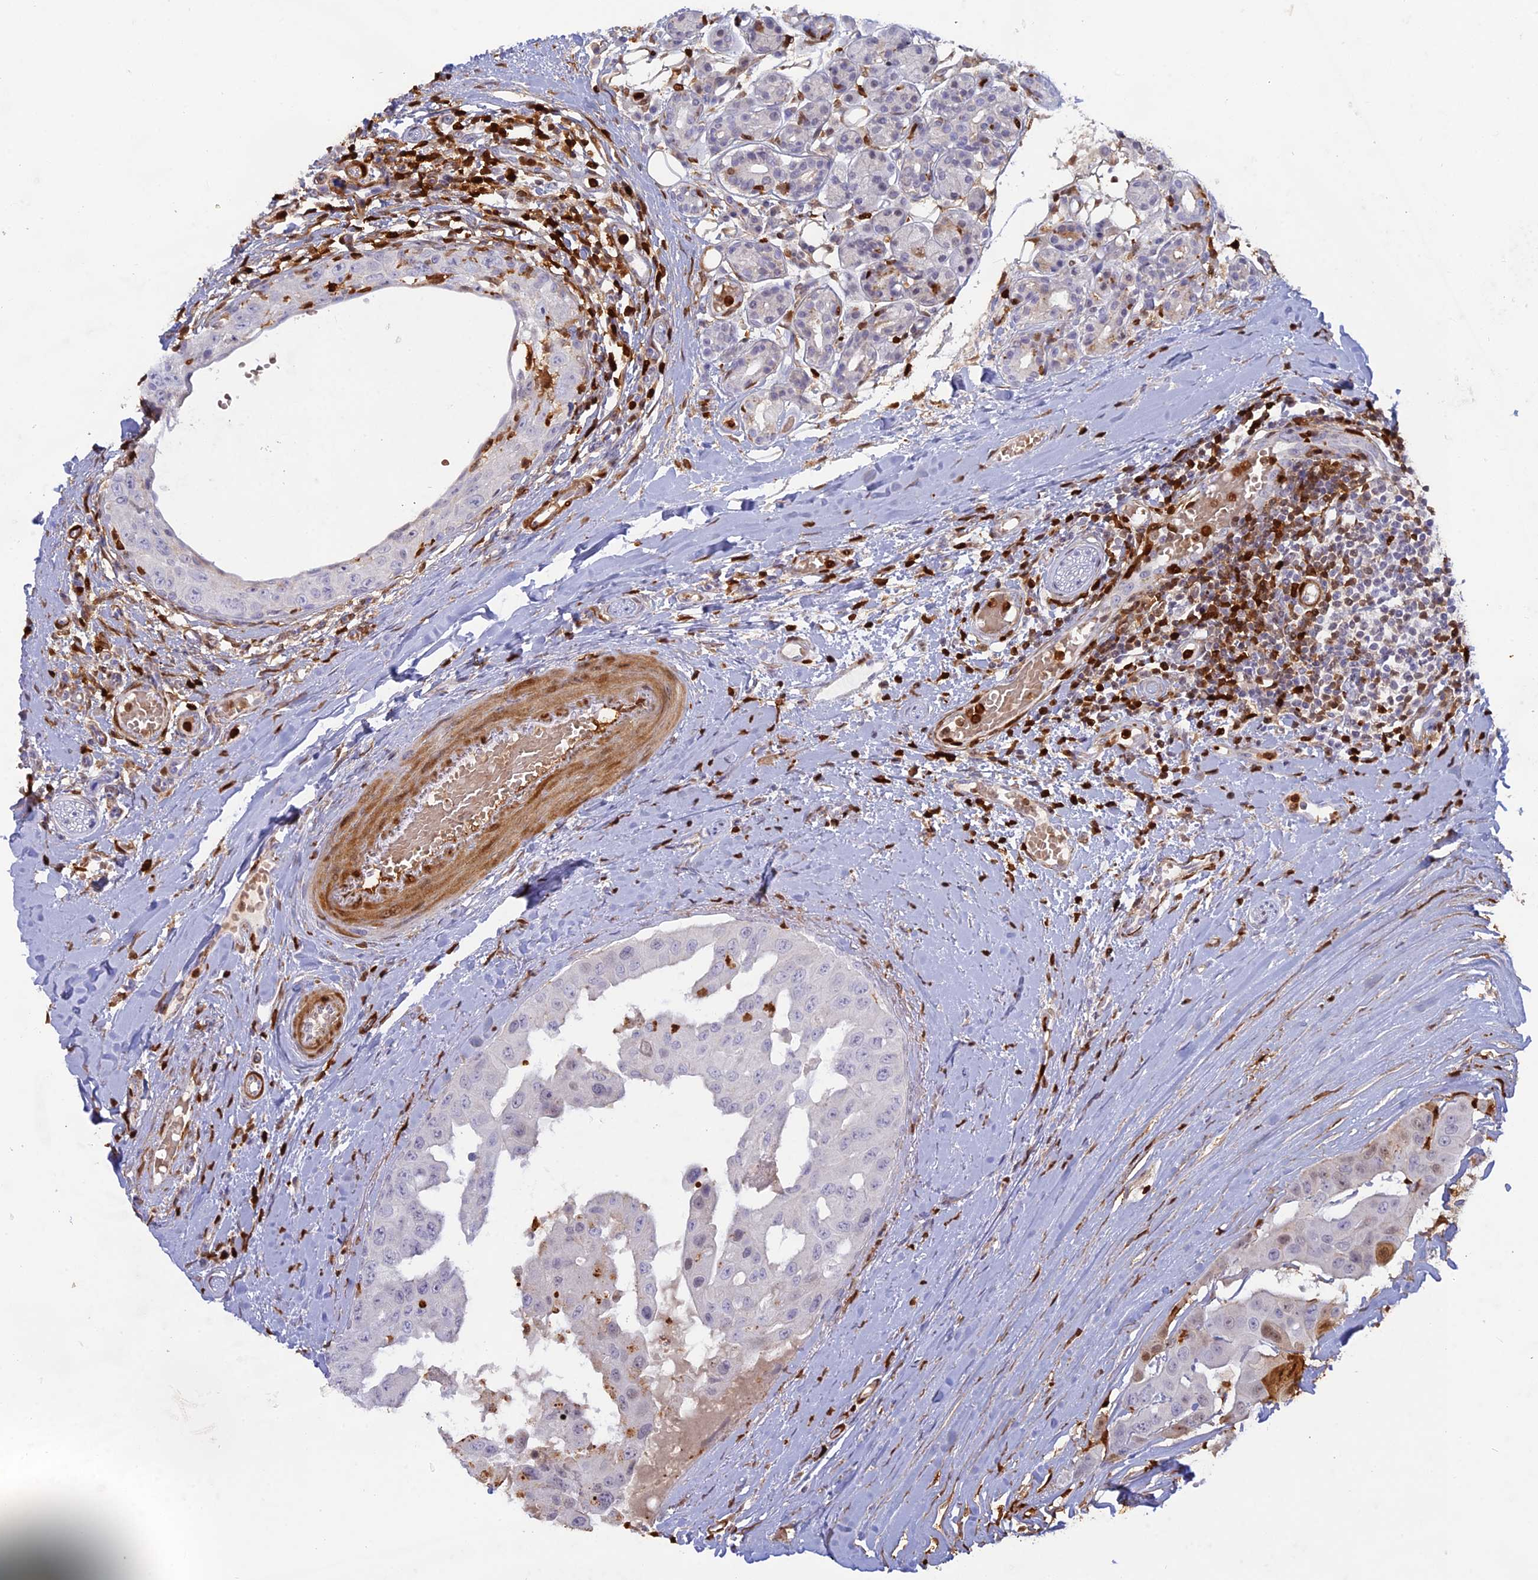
{"staining": {"intensity": "negative", "quantity": "none", "location": "none"}, "tissue": "head and neck cancer", "cell_type": "Tumor cells", "image_type": "cancer", "snomed": [{"axis": "morphology", "description": "Adenocarcinoma, NOS"}, {"axis": "morphology", "description": "Adenocarcinoma, metastatic, NOS"}, {"axis": "topography", "description": "Head-Neck"}], "caption": "Immunohistochemistry micrograph of metastatic adenocarcinoma (head and neck) stained for a protein (brown), which demonstrates no expression in tumor cells.", "gene": "PGBD4", "patient": {"sex": "male", "age": 75}}